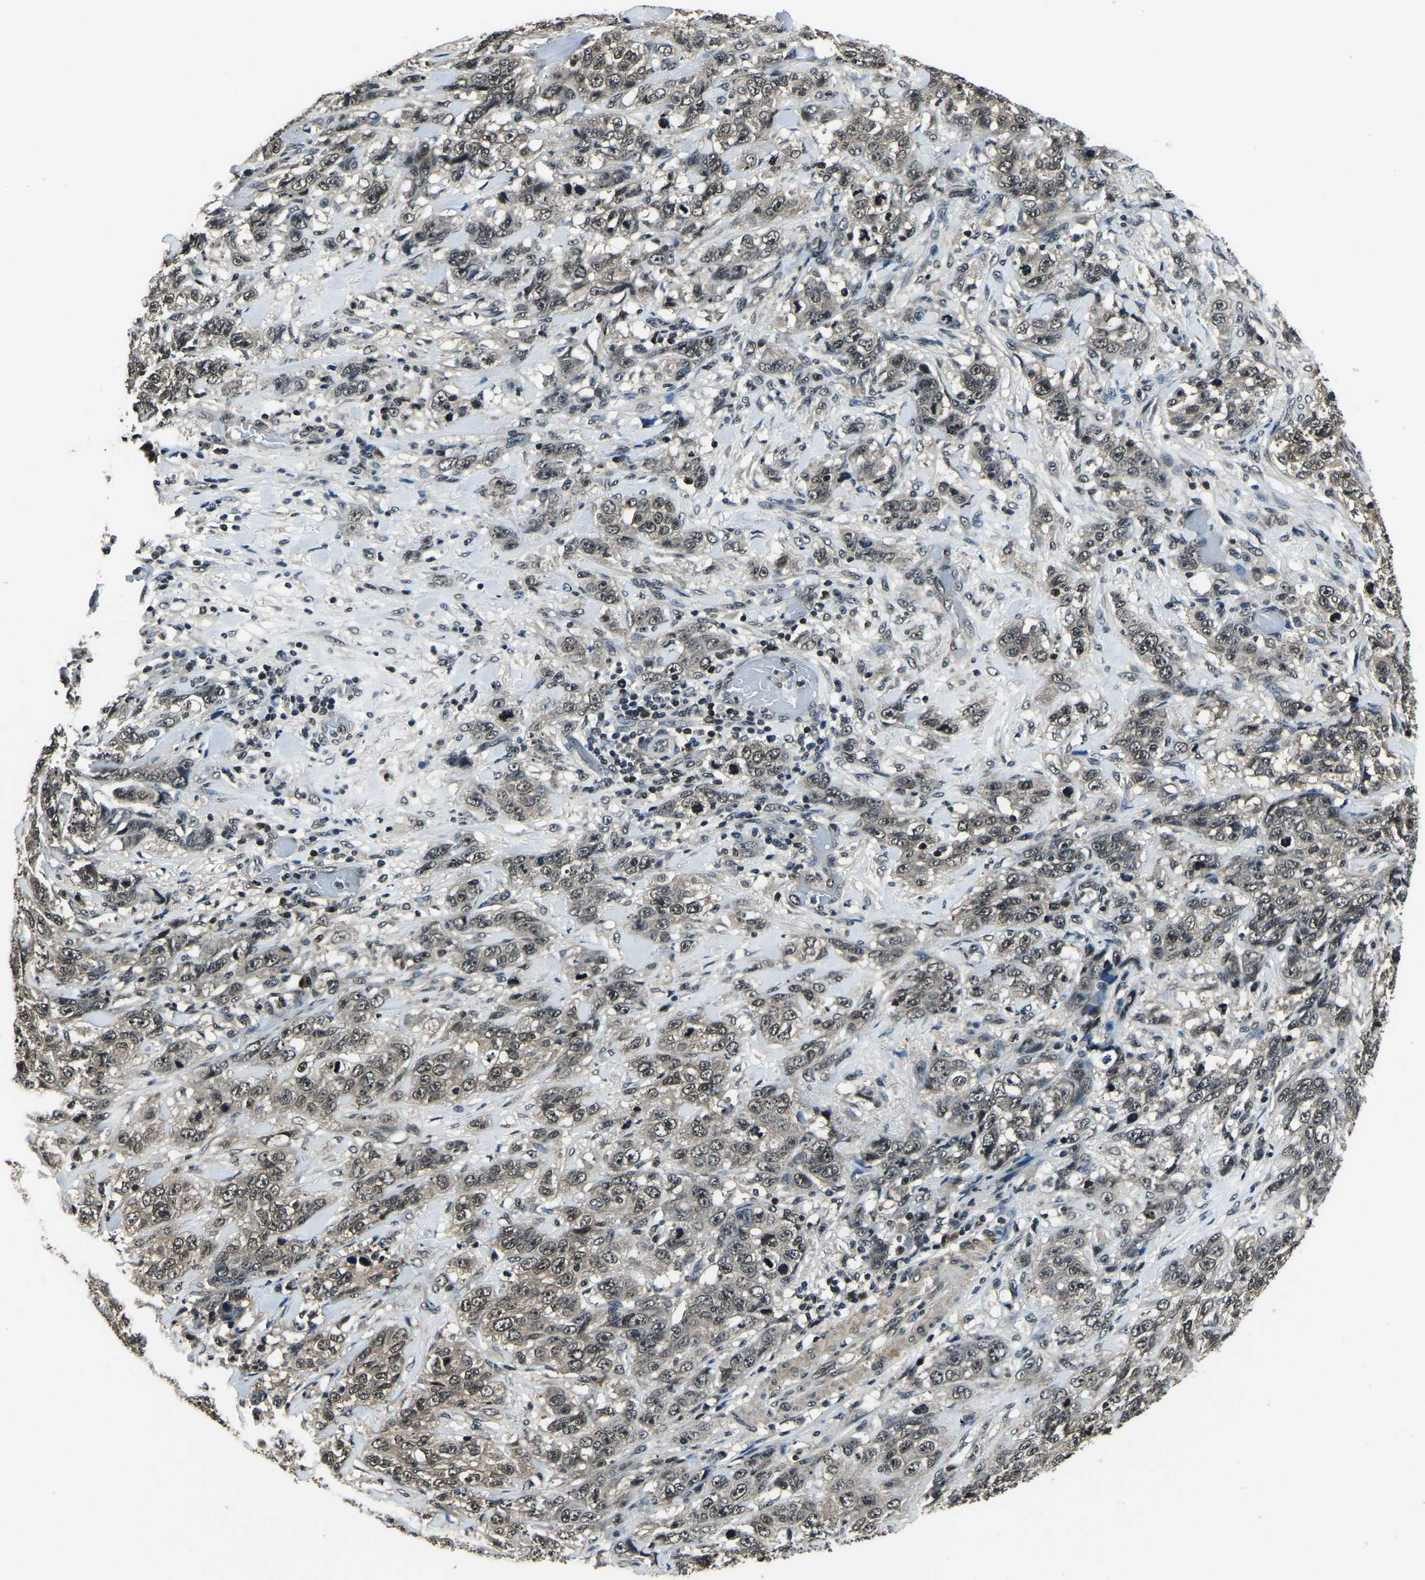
{"staining": {"intensity": "weak", "quantity": "25%-75%", "location": "cytoplasmic/membranous"}, "tissue": "stomach cancer", "cell_type": "Tumor cells", "image_type": "cancer", "snomed": [{"axis": "morphology", "description": "Adenocarcinoma, NOS"}, {"axis": "topography", "description": "Stomach"}], "caption": "A photomicrograph of human stomach cancer stained for a protein exhibits weak cytoplasmic/membranous brown staining in tumor cells. (brown staining indicates protein expression, while blue staining denotes nuclei).", "gene": "ANKIB1", "patient": {"sex": "male", "age": 48}}